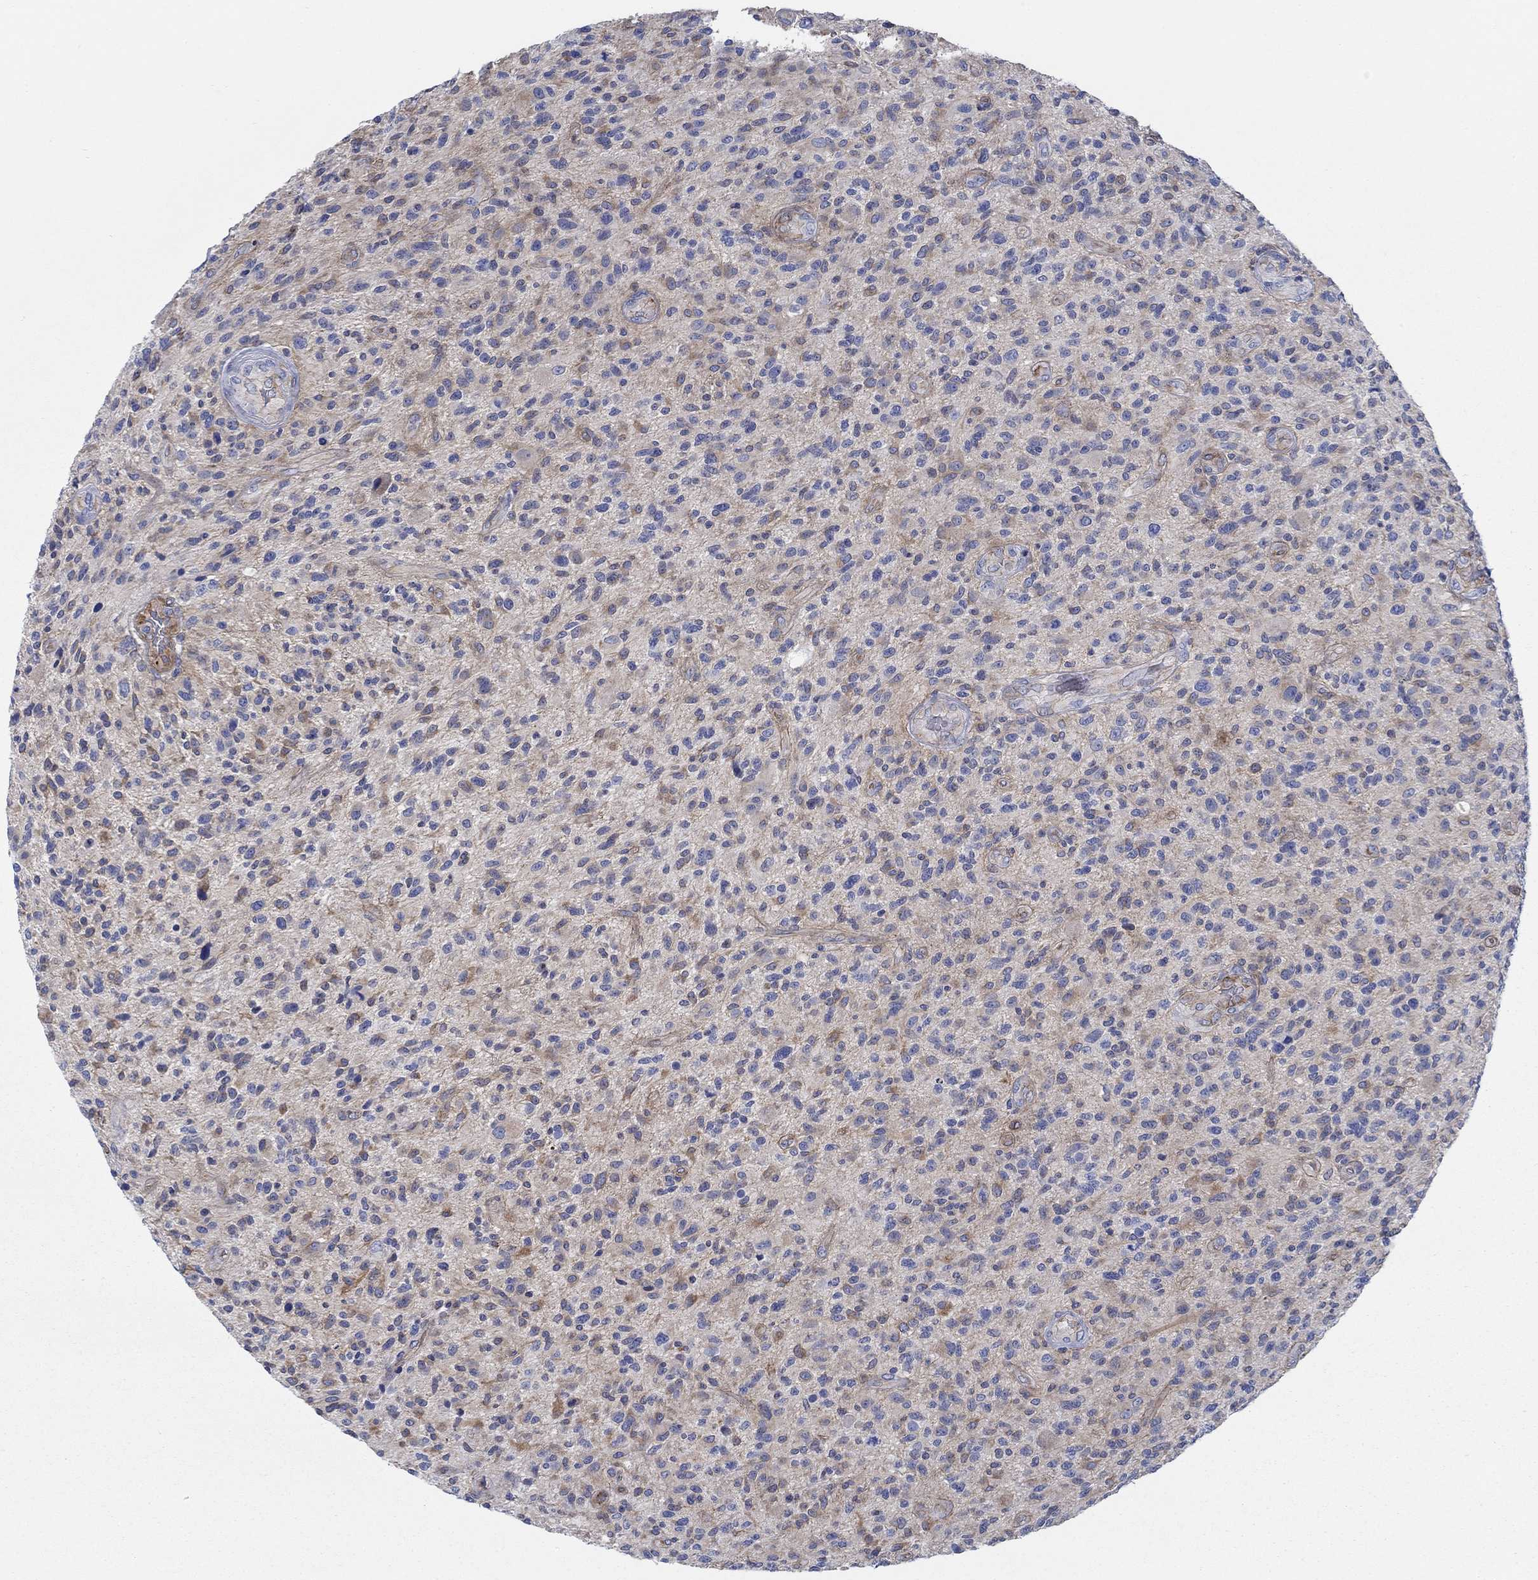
{"staining": {"intensity": "moderate", "quantity": "<25%", "location": "cytoplasmic/membranous"}, "tissue": "glioma", "cell_type": "Tumor cells", "image_type": "cancer", "snomed": [{"axis": "morphology", "description": "Glioma, malignant, High grade"}, {"axis": "topography", "description": "Brain"}], "caption": "DAB (3,3'-diaminobenzidine) immunohistochemical staining of human glioma reveals moderate cytoplasmic/membranous protein expression in about <25% of tumor cells. Using DAB (brown) and hematoxylin (blue) stains, captured at high magnification using brightfield microscopy.", "gene": "FMN1", "patient": {"sex": "male", "age": 47}}